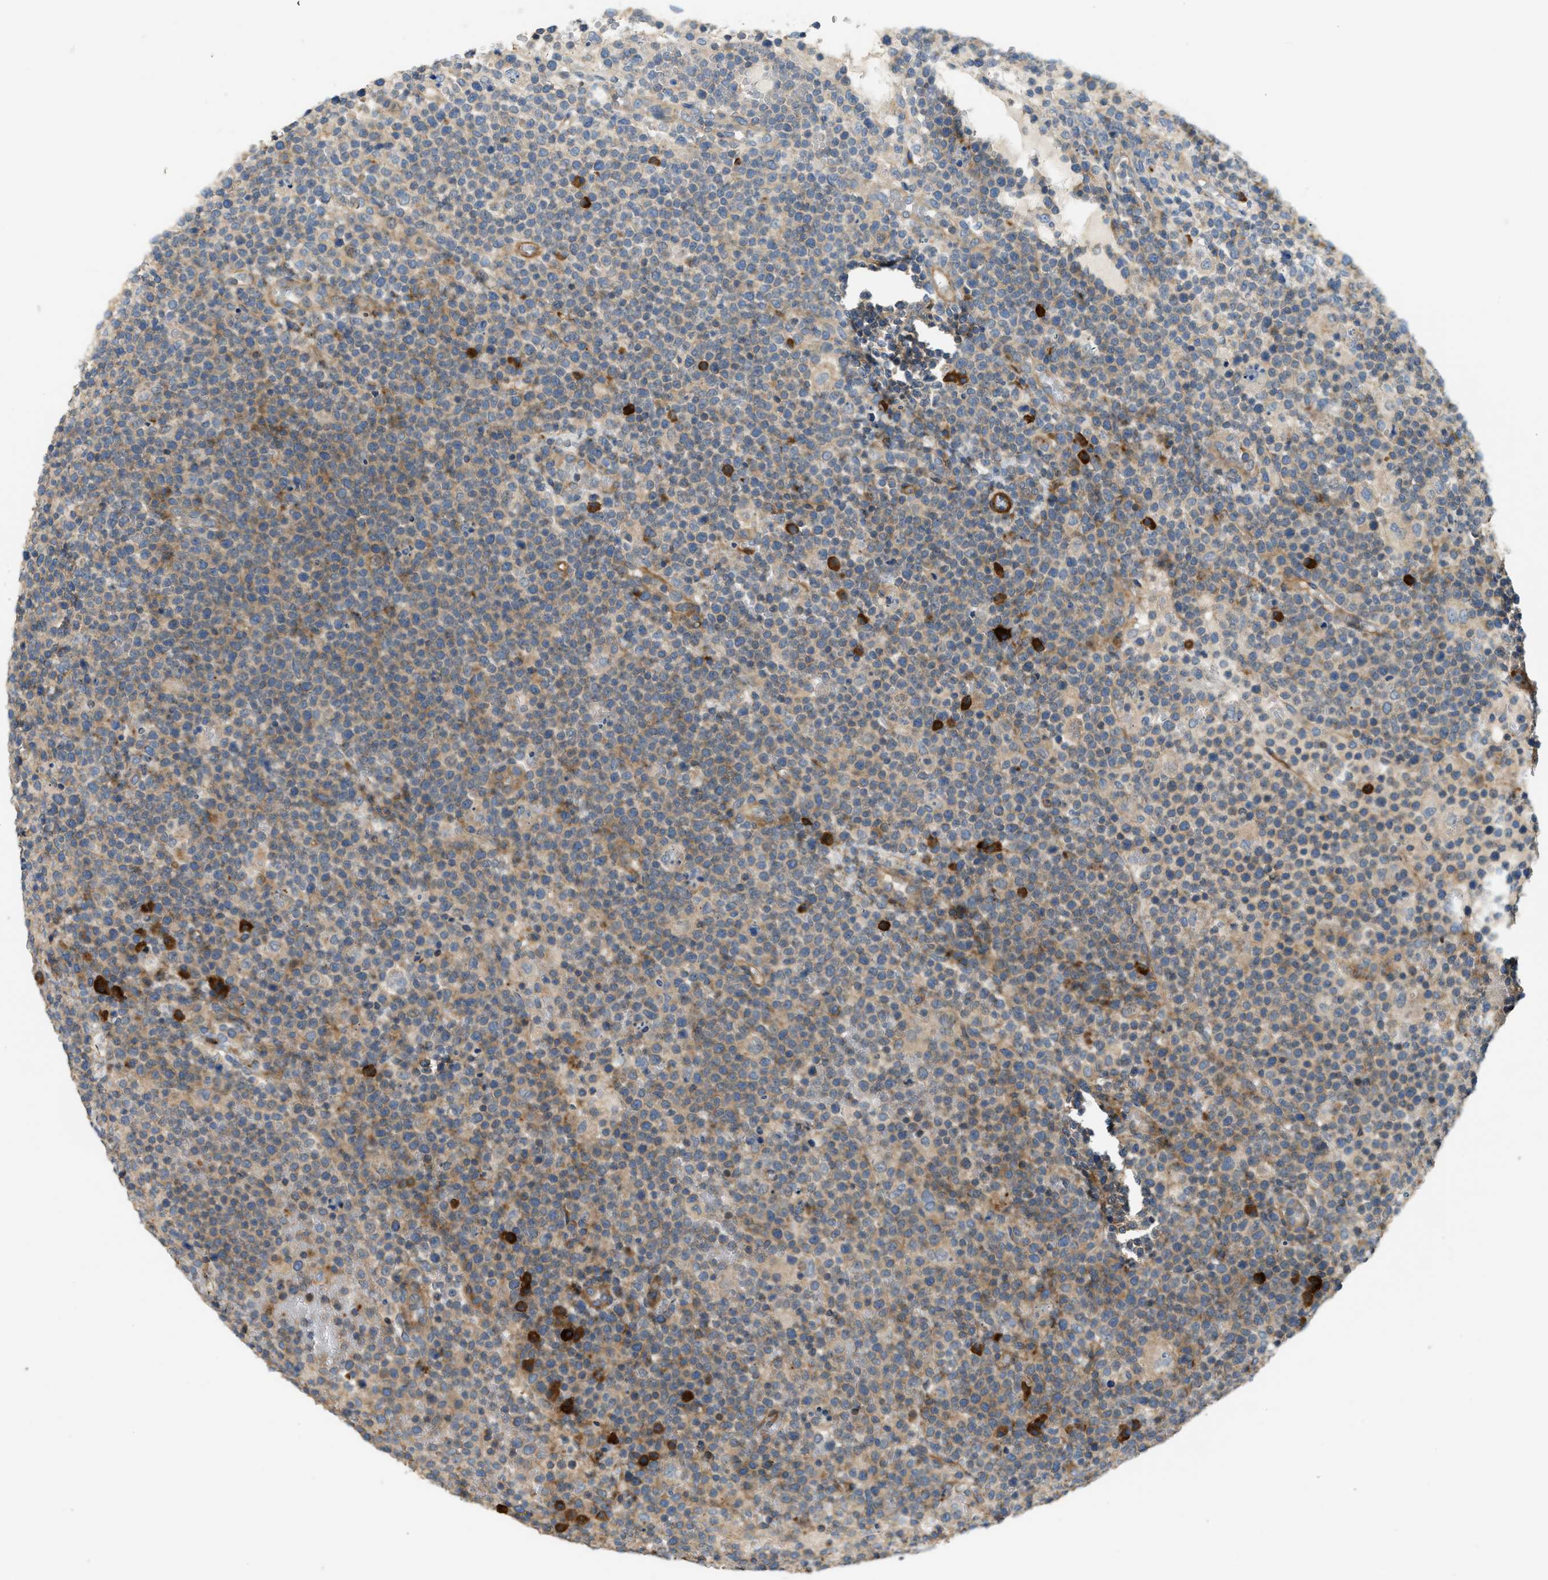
{"staining": {"intensity": "moderate", "quantity": "25%-75%", "location": "cytoplasmic/membranous"}, "tissue": "lymphoma", "cell_type": "Tumor cells", "image_type": "cancer", "snomed": [{"axis": "morphology", "description": "Malignant lymphoma, non-Hodgkin's type, High grade"}, {"axis": "topography", "description": "Lymph node"}], "caption": "About 25%-75% of tumor cells in human high-grade malignant lymphoma, non-Hodgkin's type reveal moderate cytoplasmic/membranous protein staining as visualized by brown immunohistochemical staining.", "gene": "BTN3A2", "patient": {"sex": "male", "age": 61}}